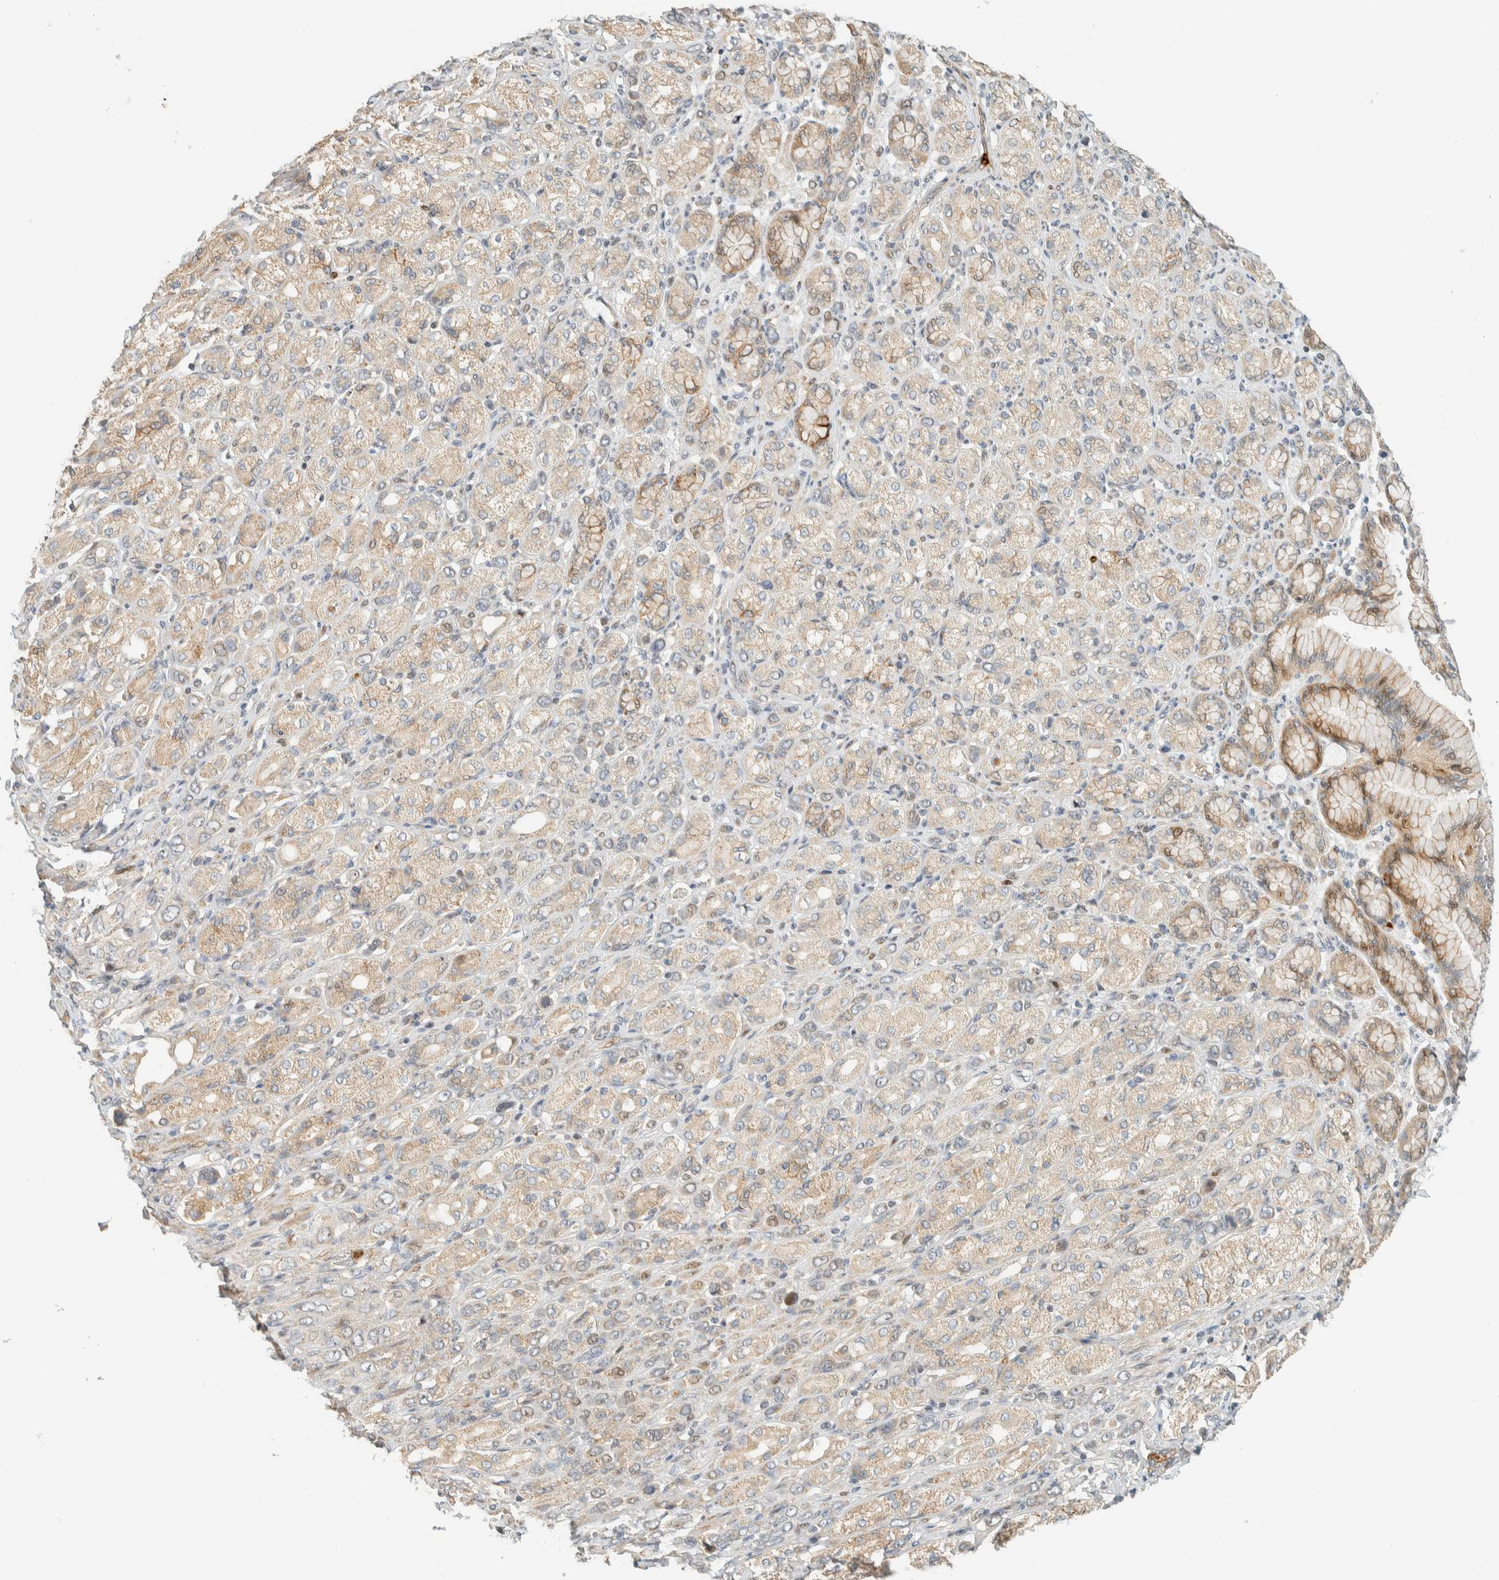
{"staining": {"intensity": "weak", "quantity": "25%-75%", "location": "cytoplasmic/membranous"}, "tissue": "stomach cancer", "cell_type": "Tumor cells", "image_type": "cancer", "snomed": [{"axis": "morphology", "description": "Adenocarcinoma, NOS"}, {"axis": "topography", "description": "Stomach"}], "caption": "Stomach cancer stained for a protein displays weak cytoplasmic/membranous positivity in tumor cells.", "gene": "CCDC171", "patient": {"sex": "female", "age": 65}}